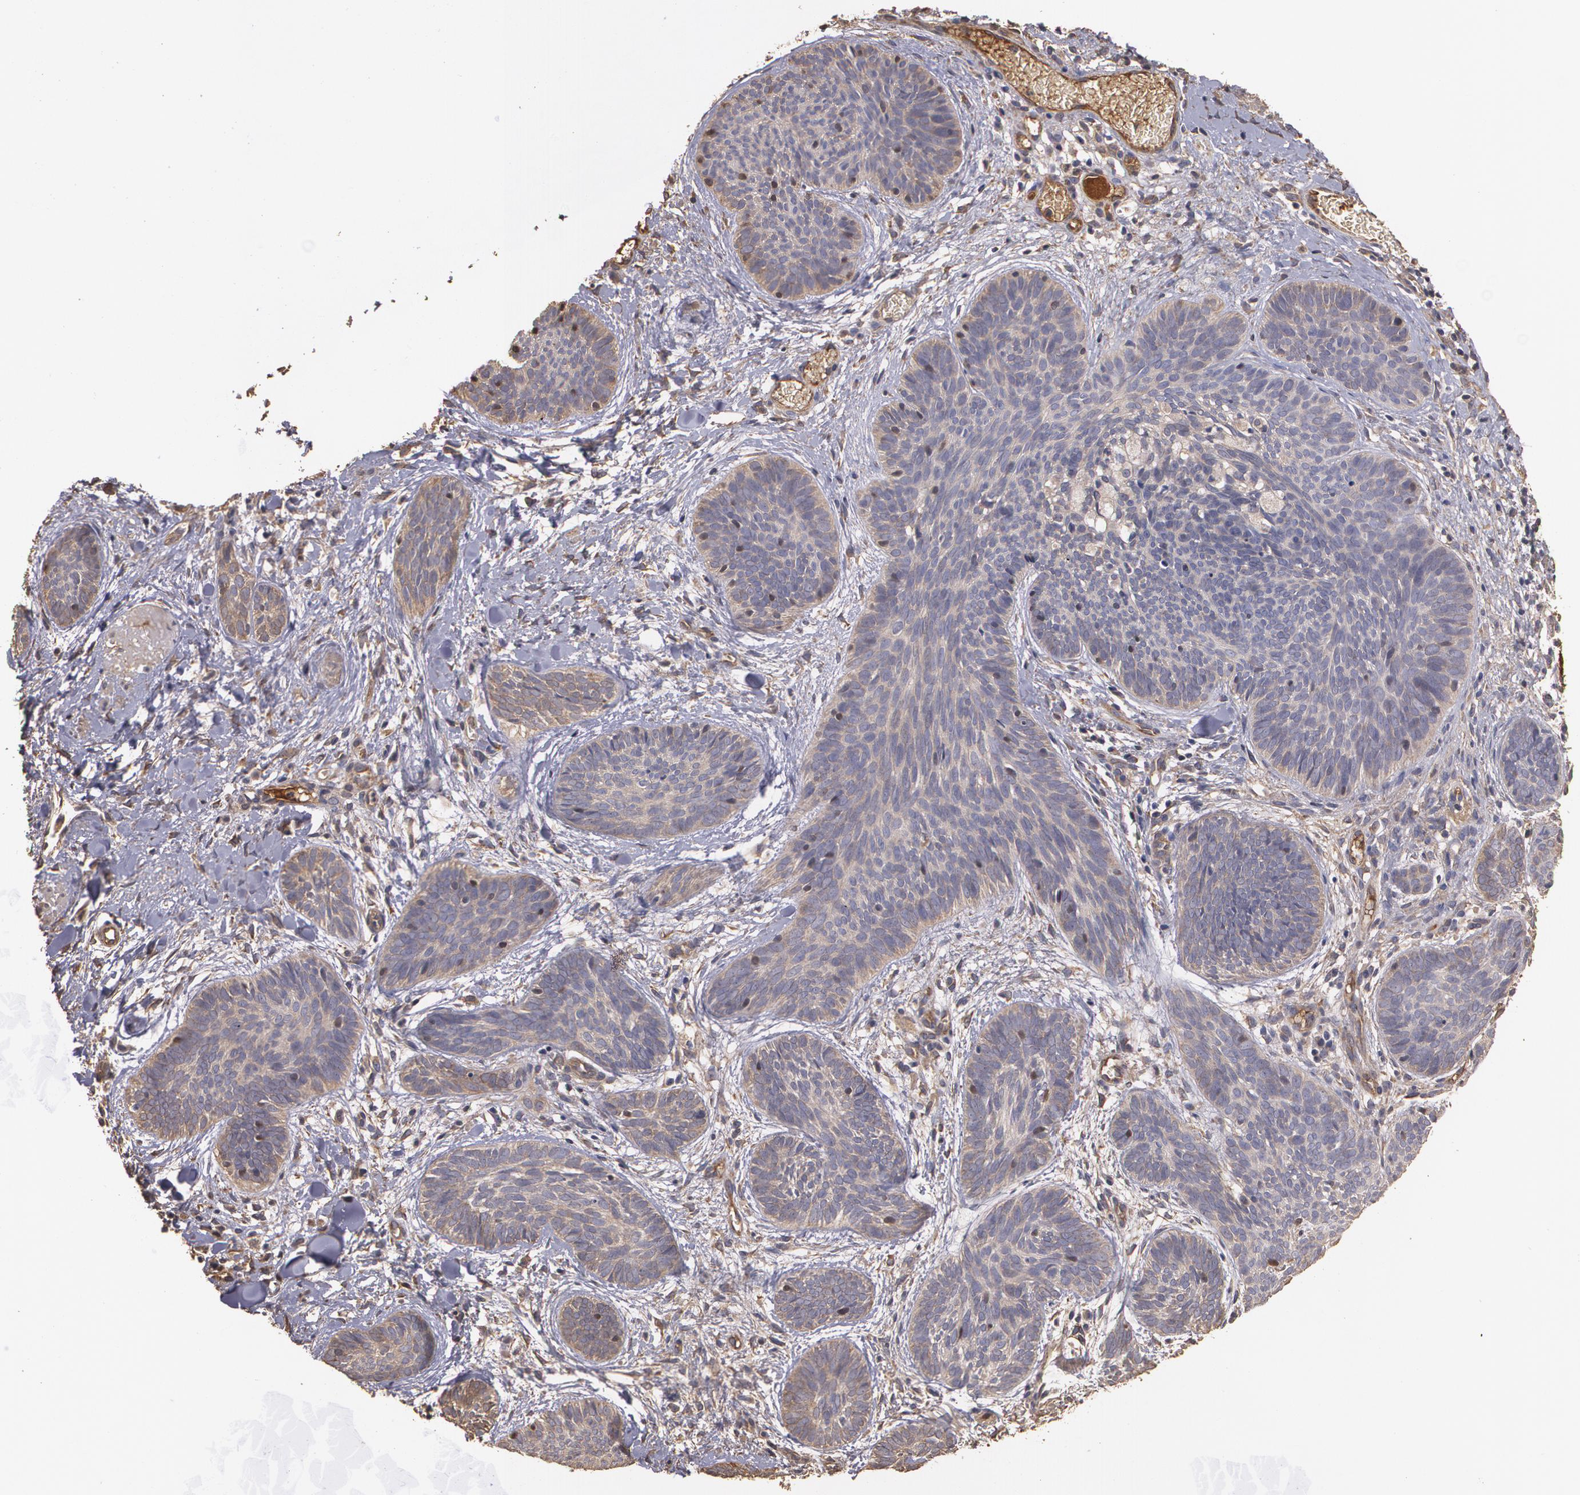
{"staining": {"intensity": "weak", "quantity": ">75%", "location": "cytoplasmic/membranous"}, "tissue": "skin cancer", "cell_type": "Tumor cells", "image_type": "cancer", "snomed": [{"axis": "morphology", "description": "Basal cell carcinoma"}, {"axis": "topography", "description": "Skin"}], "caption": "Skin cancer stained for a protein demonstrates weak cytoplasmic/membranous positivity in tumor cells.", "gene": "PON1", "patient": {"sex": "female", "age": 81}}